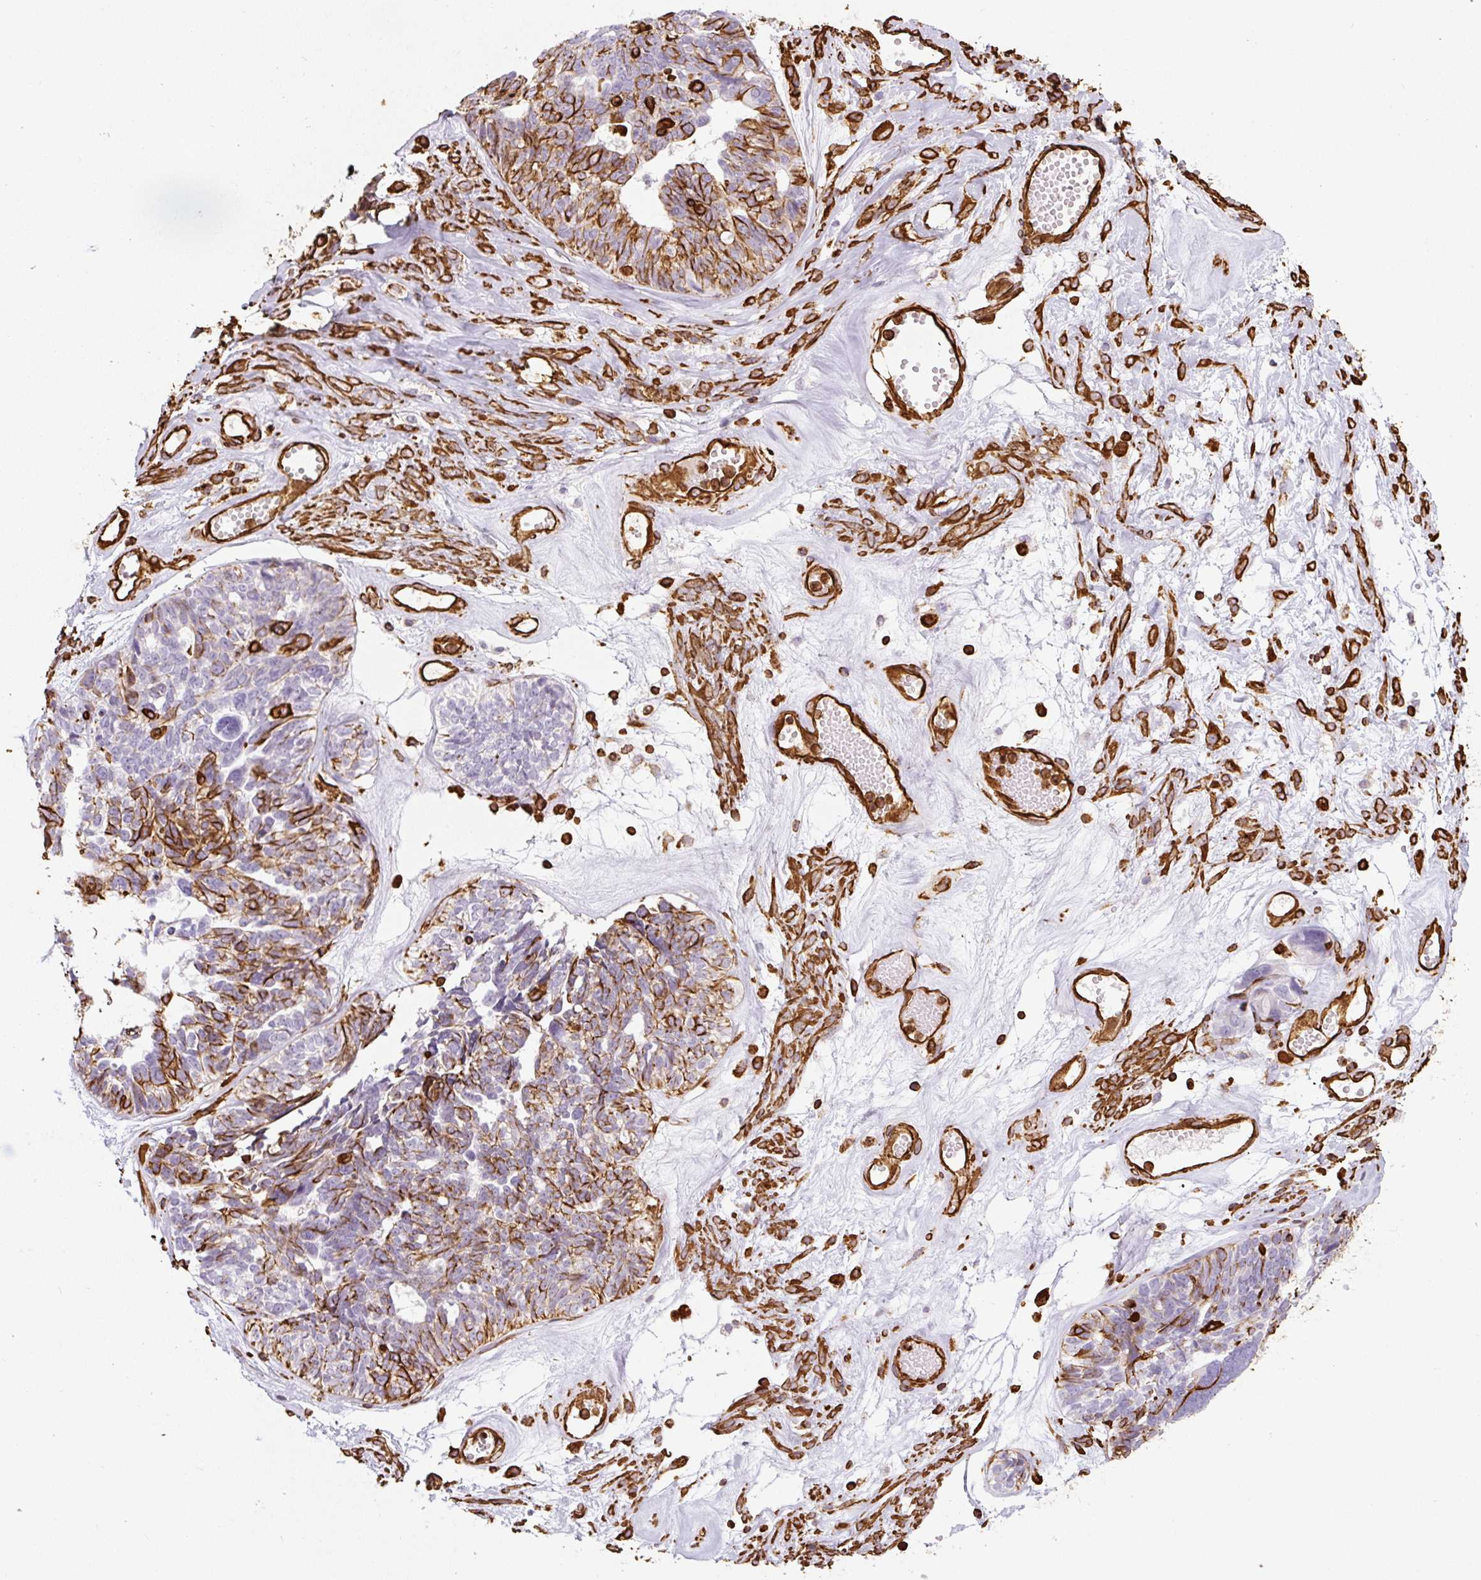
{"staining": {"intensity": "moderate", "quantity": "25%-75%", "location": "cytoplasmic/membranous"}, "tissue": "ovarian cancer", "cell_type": "Tumor cells", "image_type": "cancer", "snomed": [{"axis": "morphology", "description": "Cystadenocarcinoma, serous, NOS"}, {"axis": "topography", "description": "Ovary"}], "caption": "The histopathology image displays a brown stain indicating the presence of a protein in the cytoplasmic/membranous of tumor cells in ovarian cancer.", "gene": "VIM", "patient": {"sex": "female", "age": 79}}